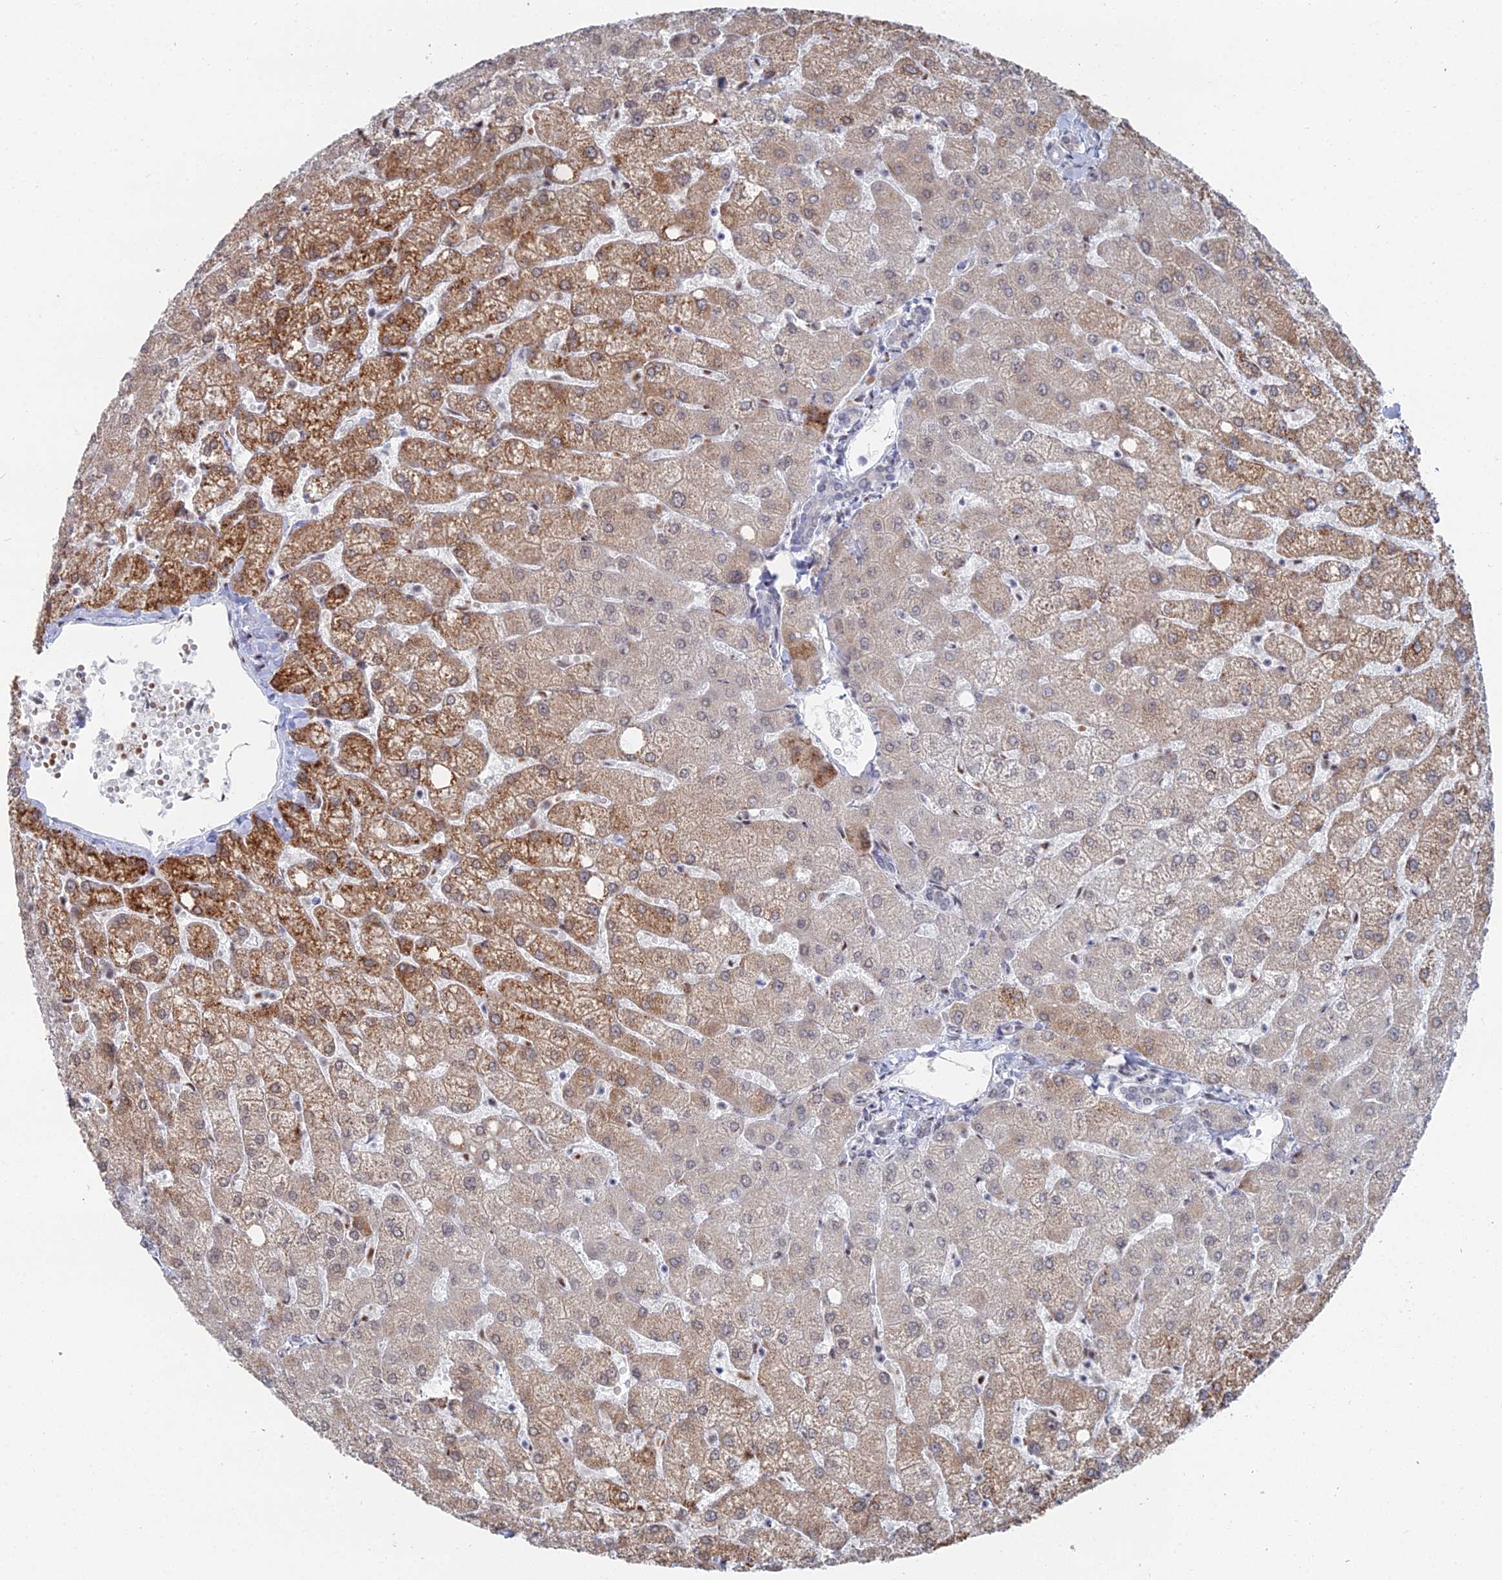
{"staining": {"intensity": "negative", "quantity": "none", "location": "none"}, "tissue": "liver", "cell_type": "Cholangiocytes", "image_type": "normal", "snomed": [{"axis": "morphology", "description": "Normal tissue, NOS"}, {"axis": "topography", "description": "Liver"}], "caption": "Immunohistochemical staining of benign human liver exhibits no significant staining in cholangiocytes. (DAB IHC visualized using brightfield microscopy, high magnification).", "gene": "GSC2", "patient": {"sex": "female", "age": 54}}